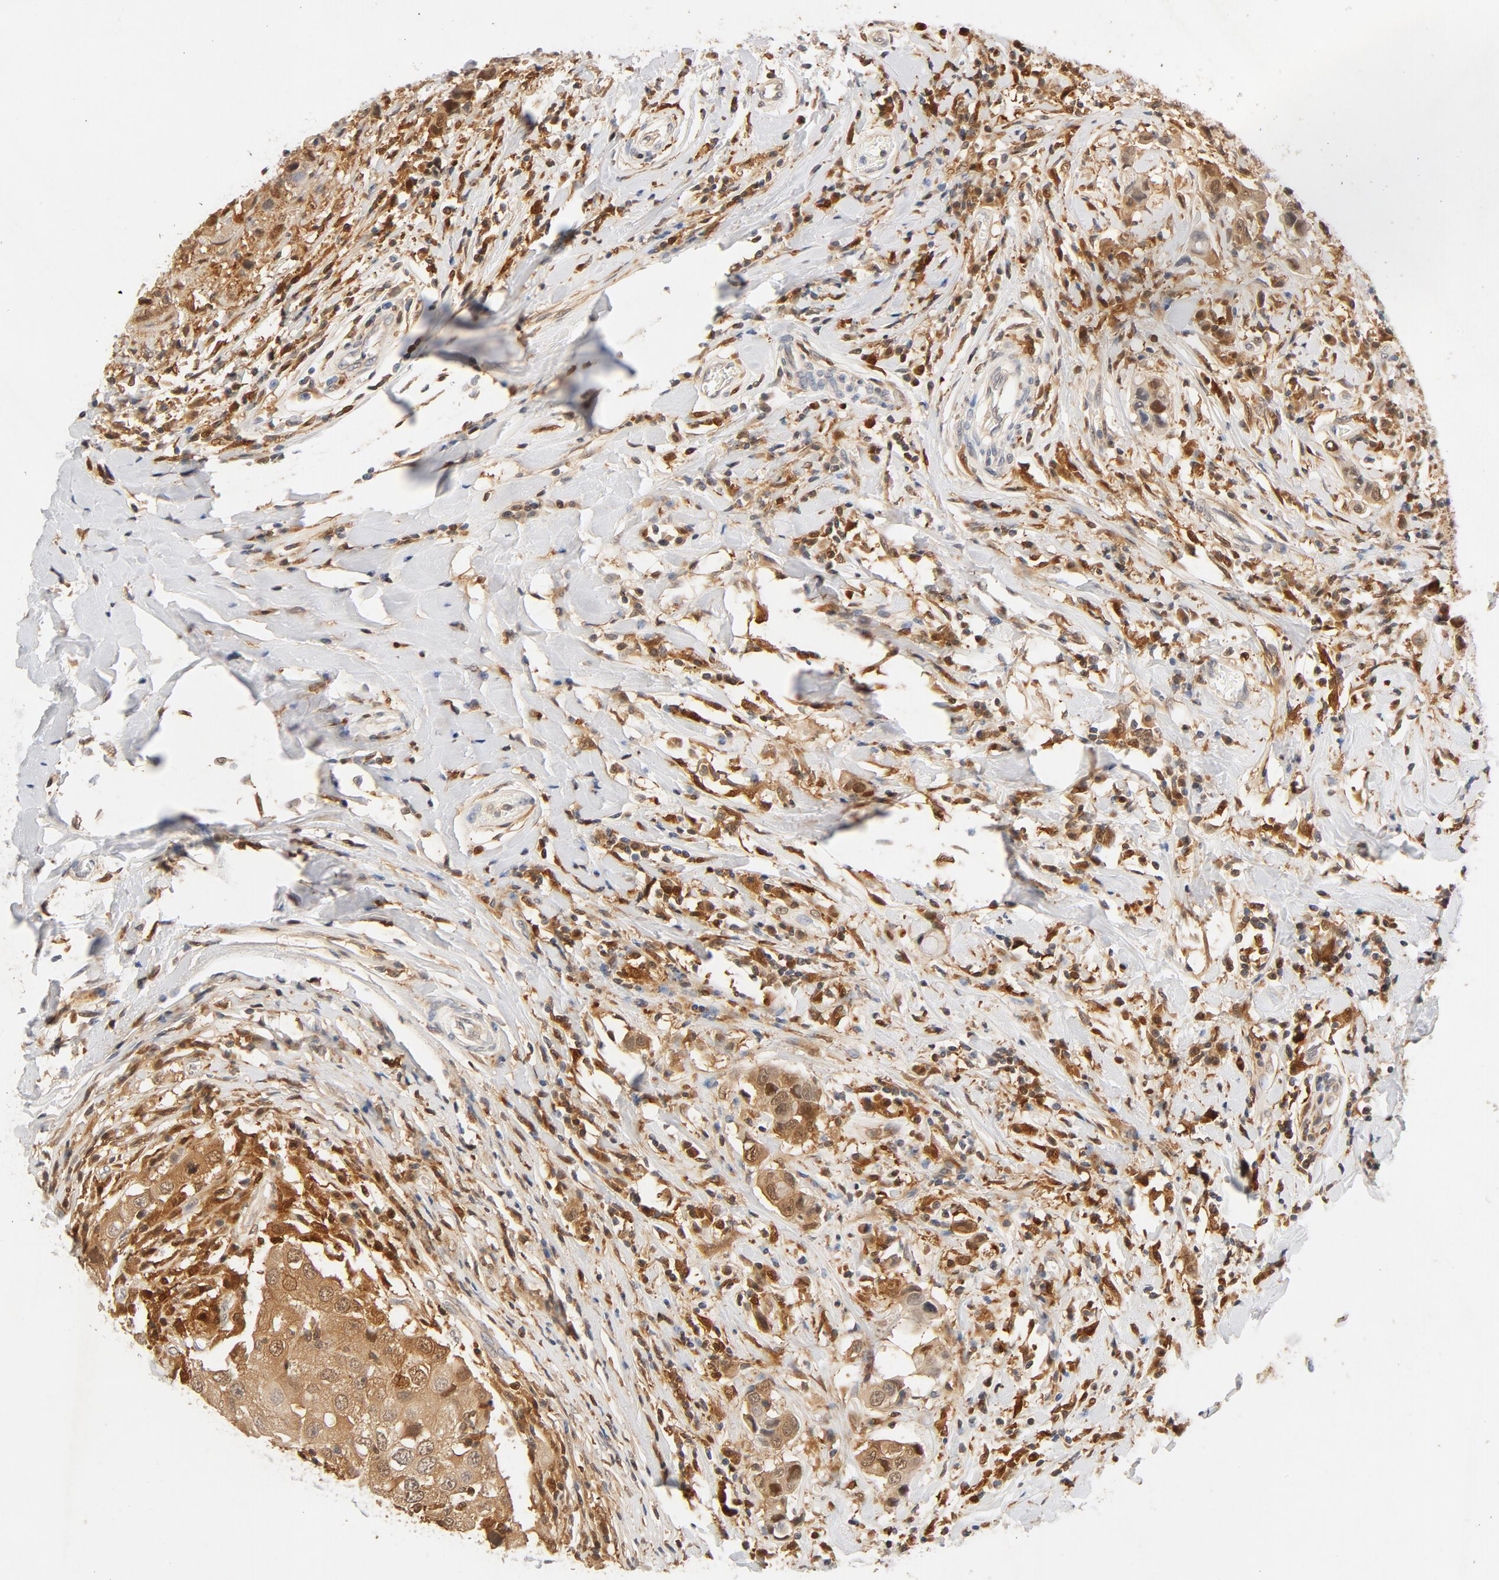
{"staining": {"intensity": "strong", "quantity": ">75%", "location": "cytoplasmic/membranous"}, "tissue": "breast cancer", "cell_type": "Tumor cells", "image_type": "cancer", "snomed": [{"axis": "morphology", "description": "Duct carcinoma"}, {"axis": "topography", "description": "Breast"}], "caption": "Breast intraductal carcinoma stained for a protein (brown) exhibits strong cytoplasmic/membranous positive expression in approximately >75% of tumor cells.", "gene": "STAT1", "patient": {"sex": "female", "age": 27}}